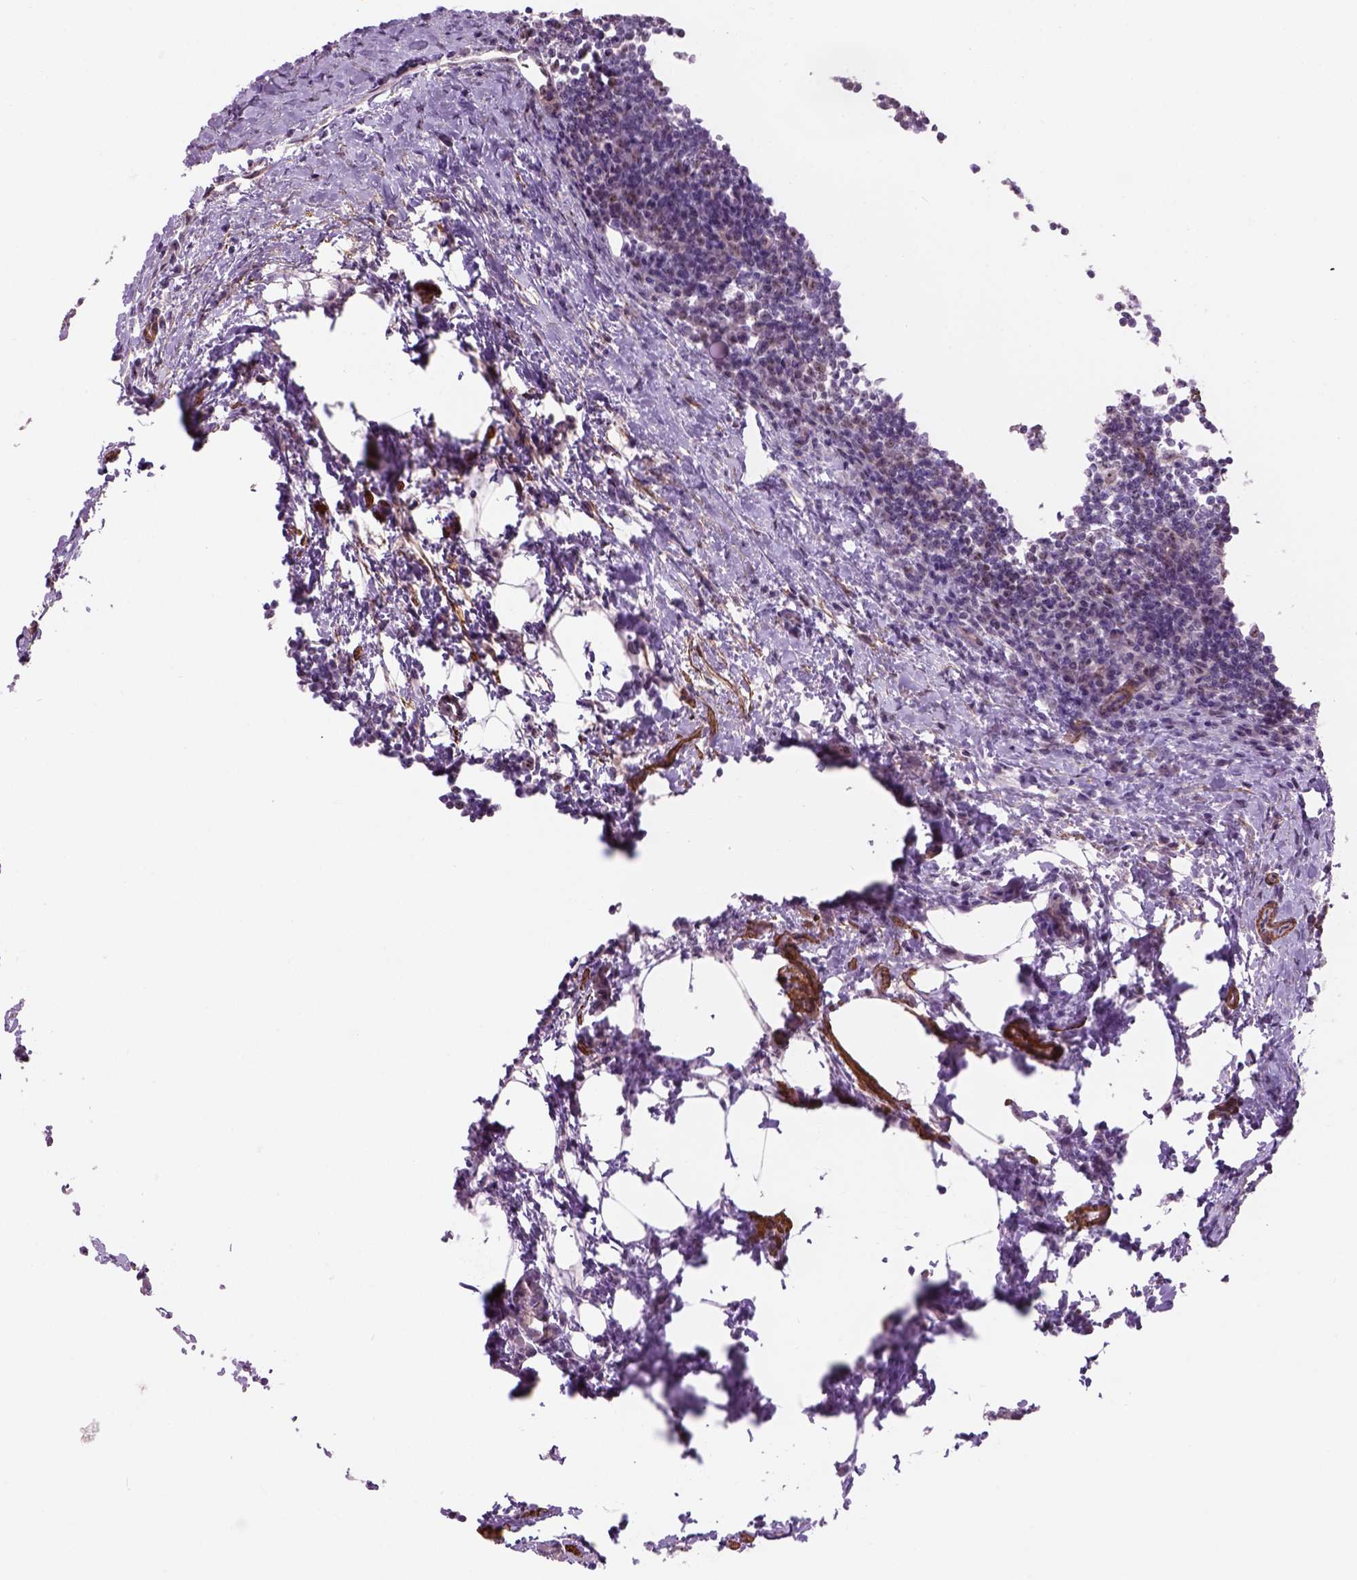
{"staining": {"intensity": "weak", "quantity": "<25%", "location": "cytoplasmic/membranous"}, "tissue": "lymph node", "cell_type": "Germinal center cells", "image_type": "normal", "snomed": [{"axis": "morphology", "description": "Normal tissue, NOS"}, {"axis": "topography", "description": "Lymph node"}], "caption": "IHC micrograph of benign lymph node: lymph node stained with DAB shows no significant protein positivity in germinal center cells.", "gene": "RRS1", "patient": {"sex": "male", "age": 67}}